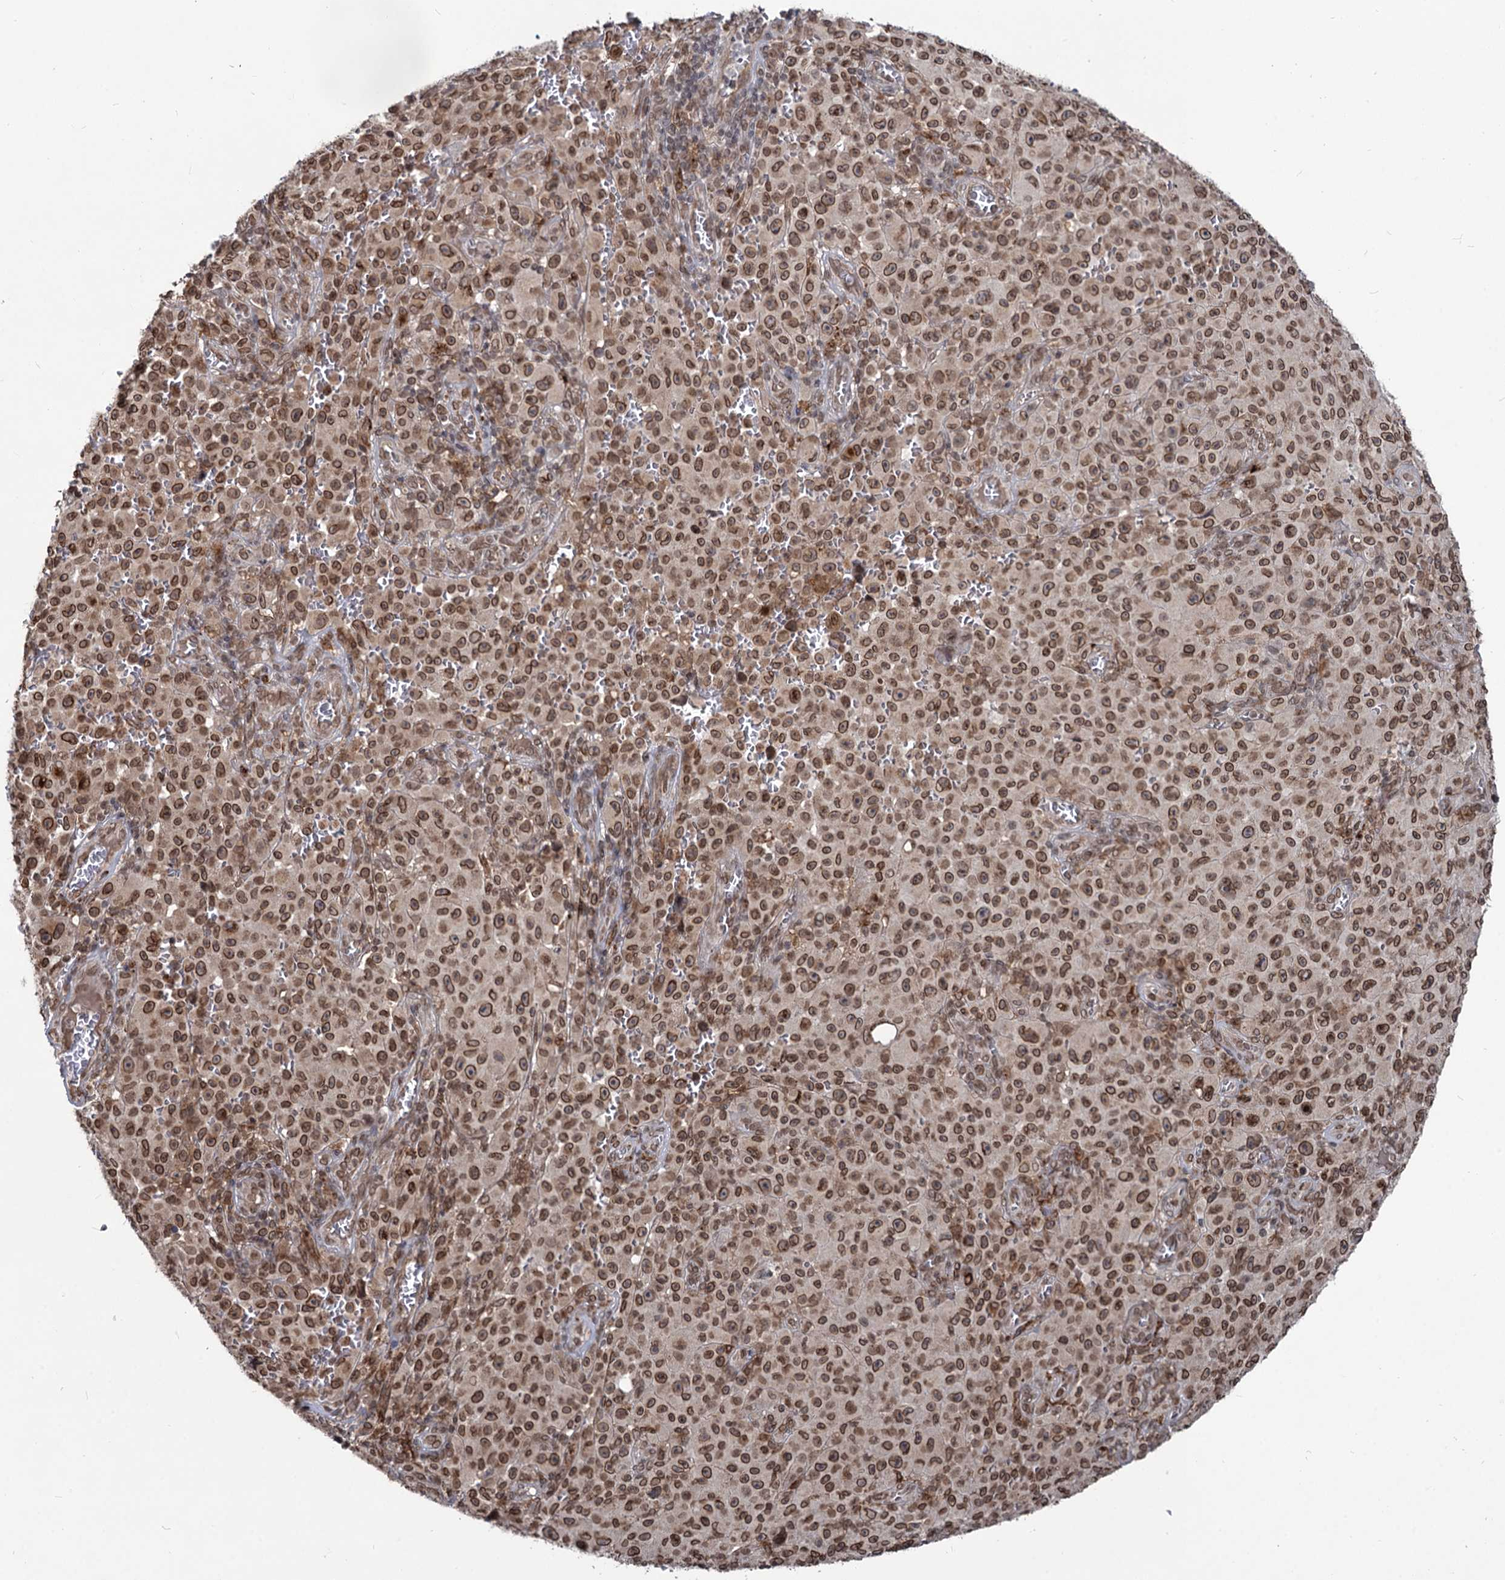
{"staining": {"intensity": "moderate", "quantity": ">75%", "location": "cytoplasmic/membranous,nuclear"}, "tissue": "melanoma", "cell_type": "Tumor cells", "image_type": "cancer", "snomed": [{"axis": "morphology", "description": "Malignant melanoma, NOS"}, {"axis": "topography", "description": "Skin"}], "caption": "A photomicrograph of human malignant melanoma stained for a protein displays moderate cytoplasmic/membranous and nuclear brown staining in tumor cells. (DAB = brown stain, brightfield microscopy at high magnification).", "gene": "RNF6", "patient": {"sex": "female", "age": 82}}